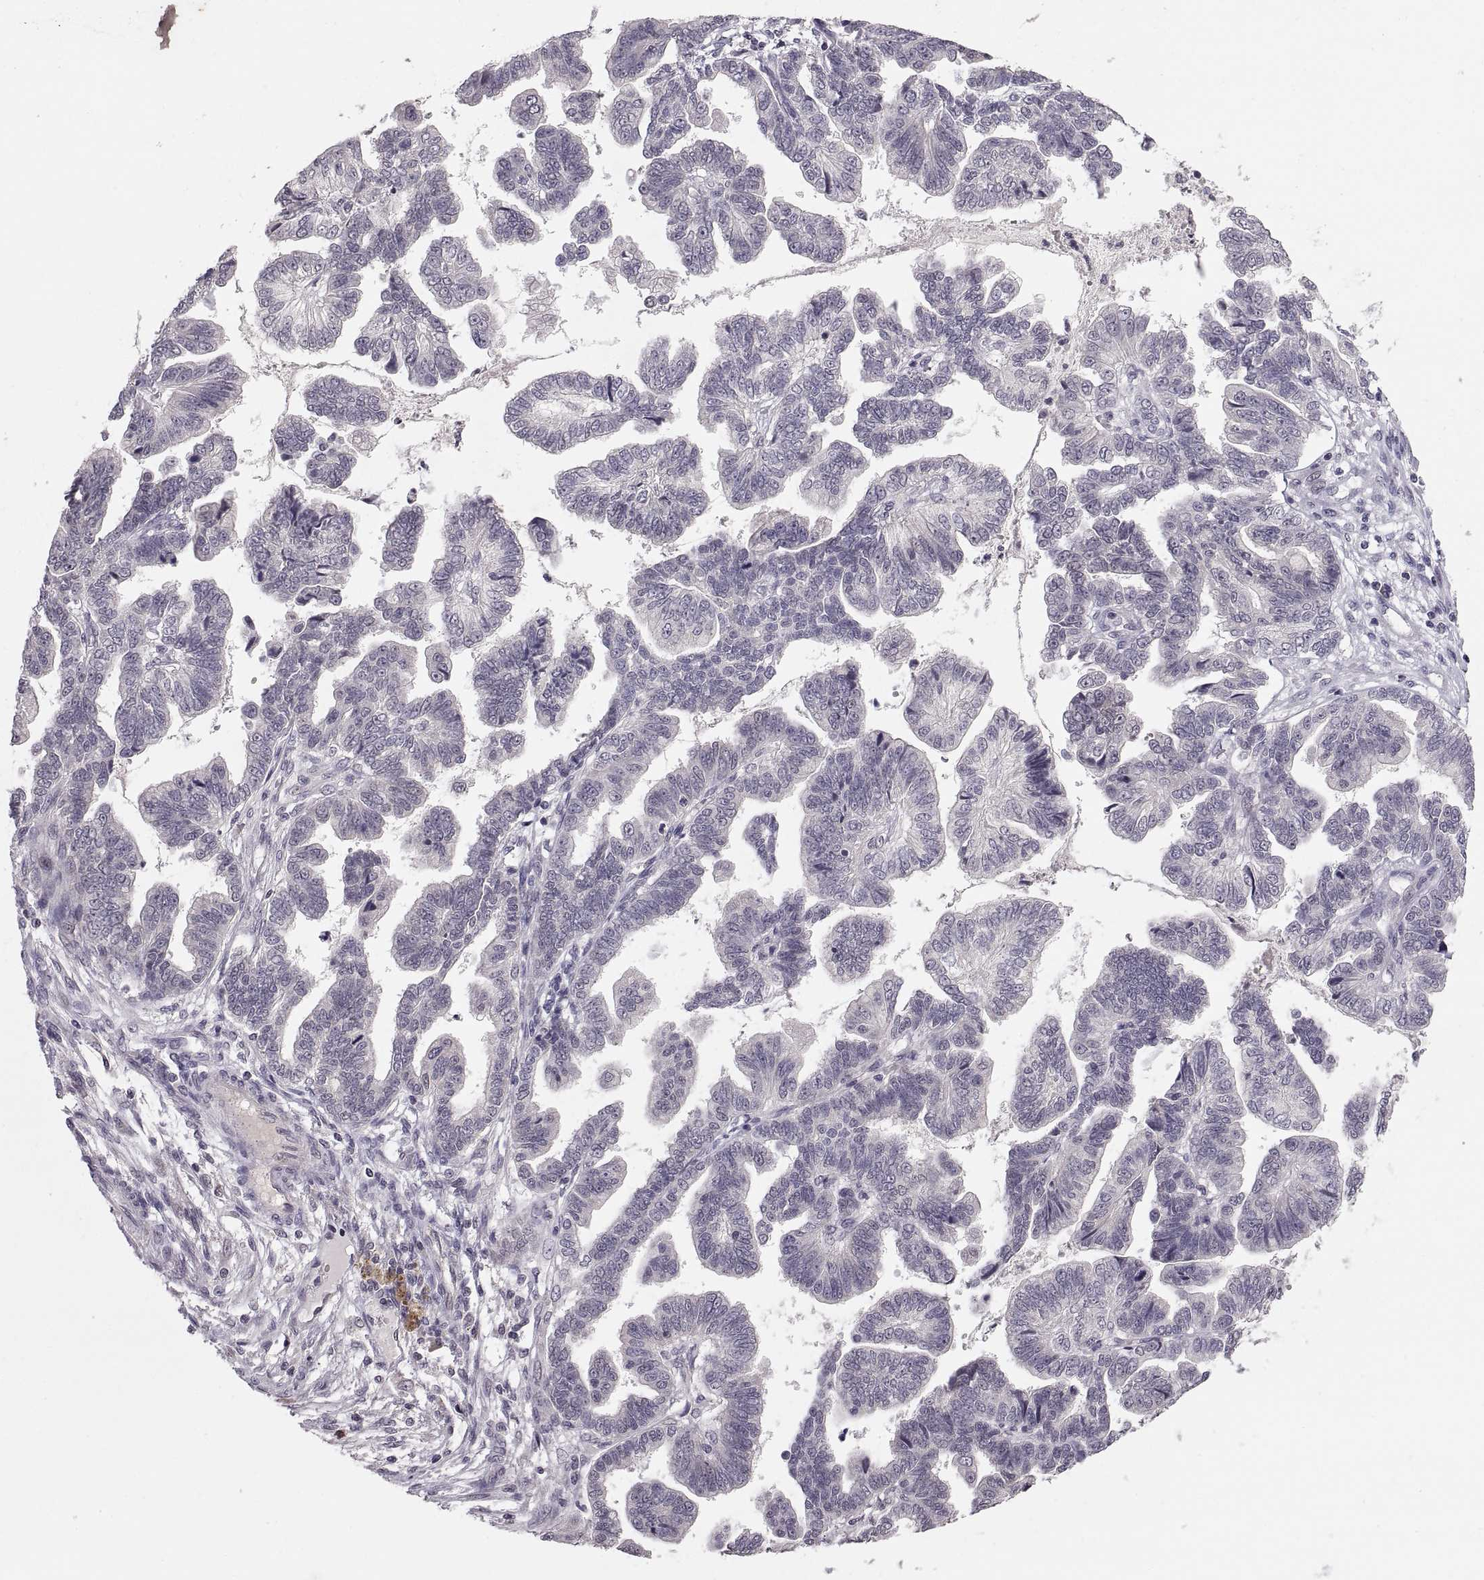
{"staining": {"intensity": "negative", "quantity": "none", "location": "none"}, "tissue": "stomach cancer", "cell_type": "Tumor cells", "image_type": "cancer", "snomed": [{"axis": "morphology", "description": "Adenocarcinoma, NOS"}, {"axis": "topography", "description": "Stomach"}], "caption": "Tumor cells are negative for brown protein staining in stomach cancer (adenocarcinoma). (Immunohistochemistry, brightfield microscopy, high magnification).", "gene": "PAX2", "patient": {"sex": "male", "age": 83}}